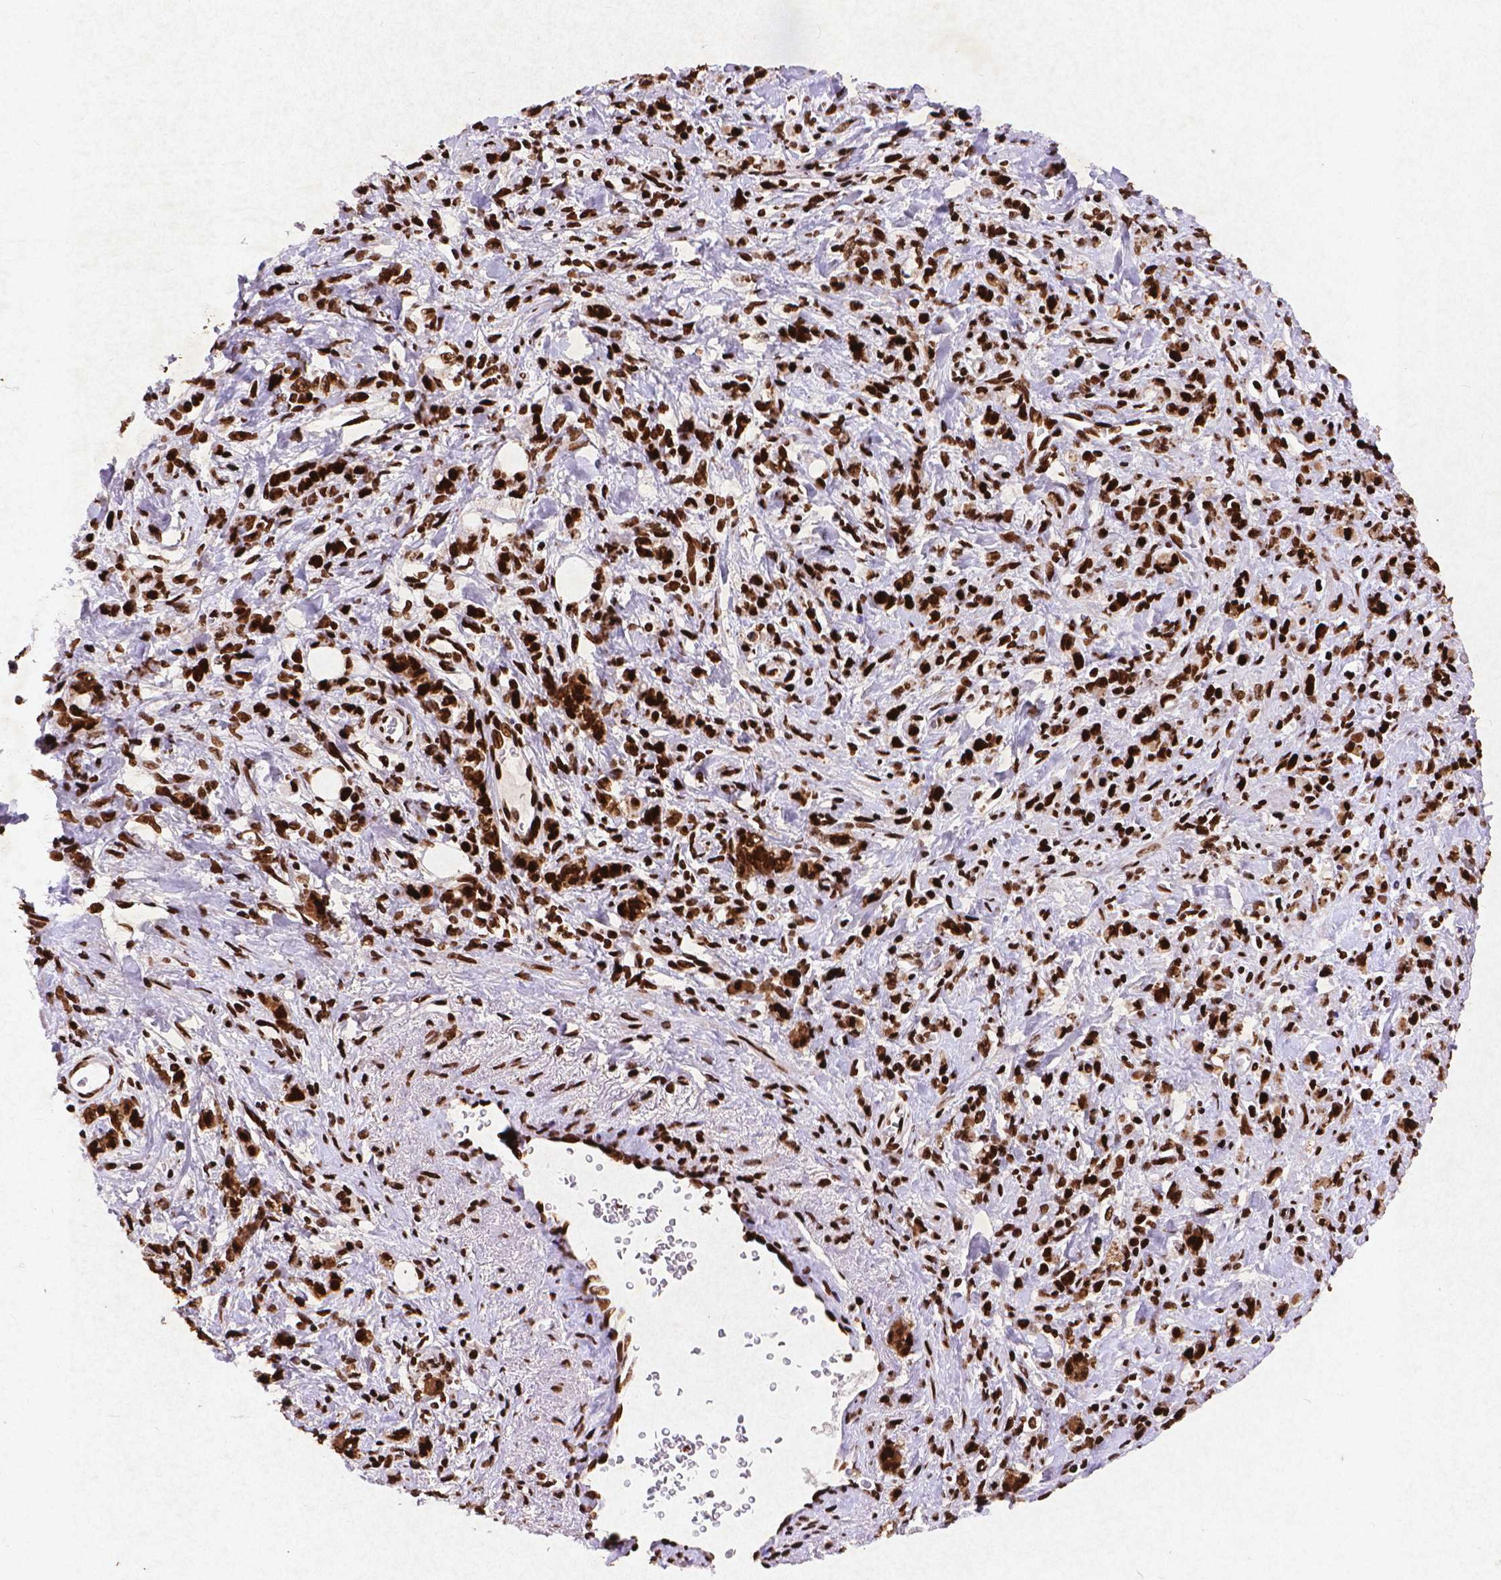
{"staining": {"intensity": "strong", "quantity": ">75%", "location": "nuclear"}, "tissue": "stomach cancer", "cell_type": "Tumor cells", "image_type": "cancer", "snomed": [{"axis": "morphology", "description": "Adenocarcinoma, NOS"}, {"axis": "topography", "description": "Stomach"}], "caption": "Stomach cancer (adenocarcinoma) was stained to show a protein in brown. There is high levels of strong nuclear staining in approximately >75% of tumor cells. The staining was performed using DAB (3,3'-diaminobenzidine), with brown indicating positive protein expression. Nuclei are stained blue with hematoxylin.", "gene": "CITED2", "patient": {"sex": "male", "age": 77}}